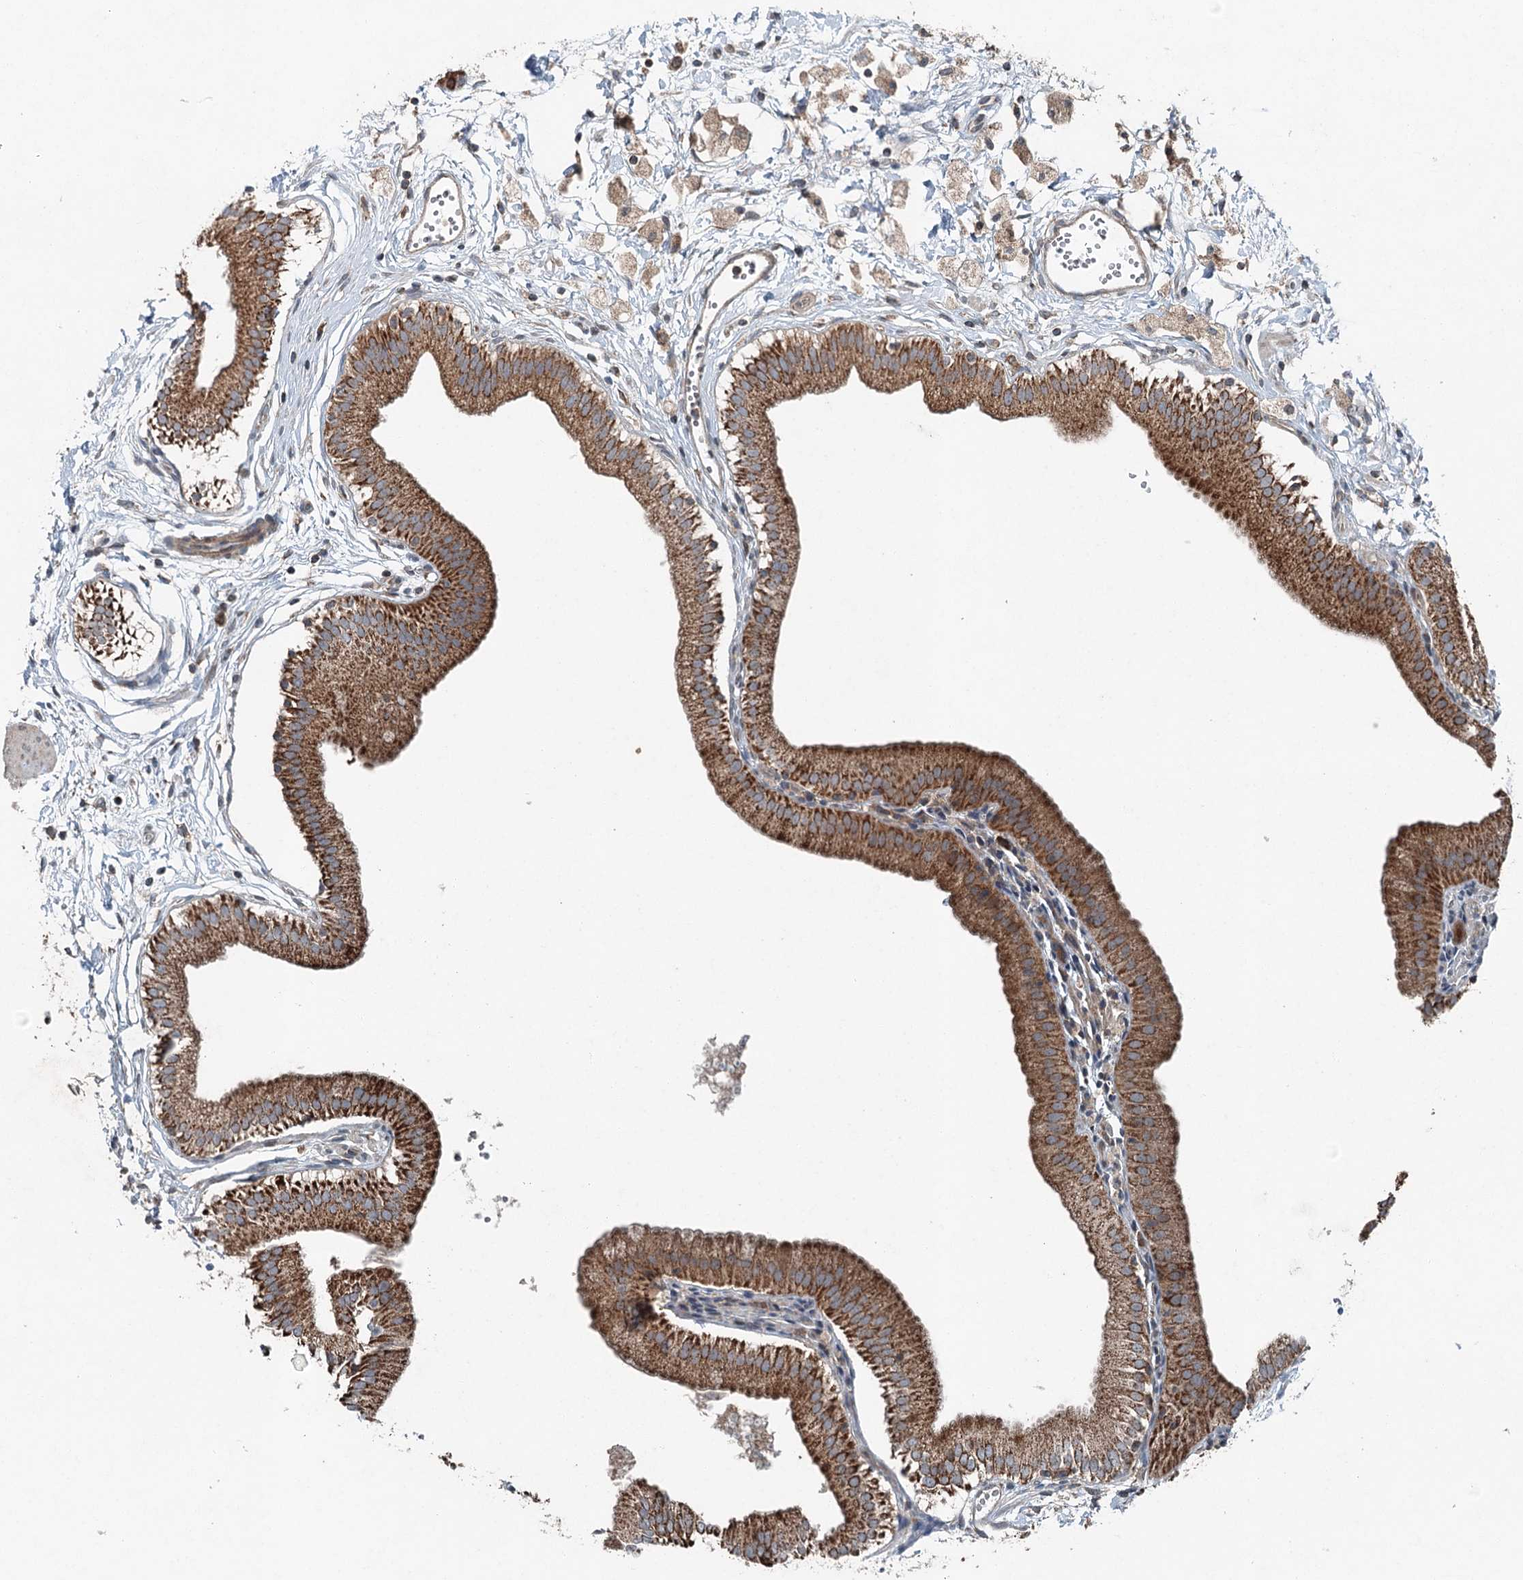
{"staining": {"intensity": "strong", "quantity": ">75%", "location": "cytoplasmic/membranous"}, "tissue": "gallbladder", "cell_type": "Glandular cells", "image_type": "normal", "snomed": [{"axis": "morphology", "description": "Normal tissue, NOS"}, {"axis": "topography", "description": "Gallbladder"}], "caption": "An image showing strong cytoplasmic/membranous expression in approximately >75% of glandular cells in unremarkable gallbladder, as visualized by brown immunohistochemical staining.", "gene": "SKIC3", "patient": {"sex": "male", "age": 55}}